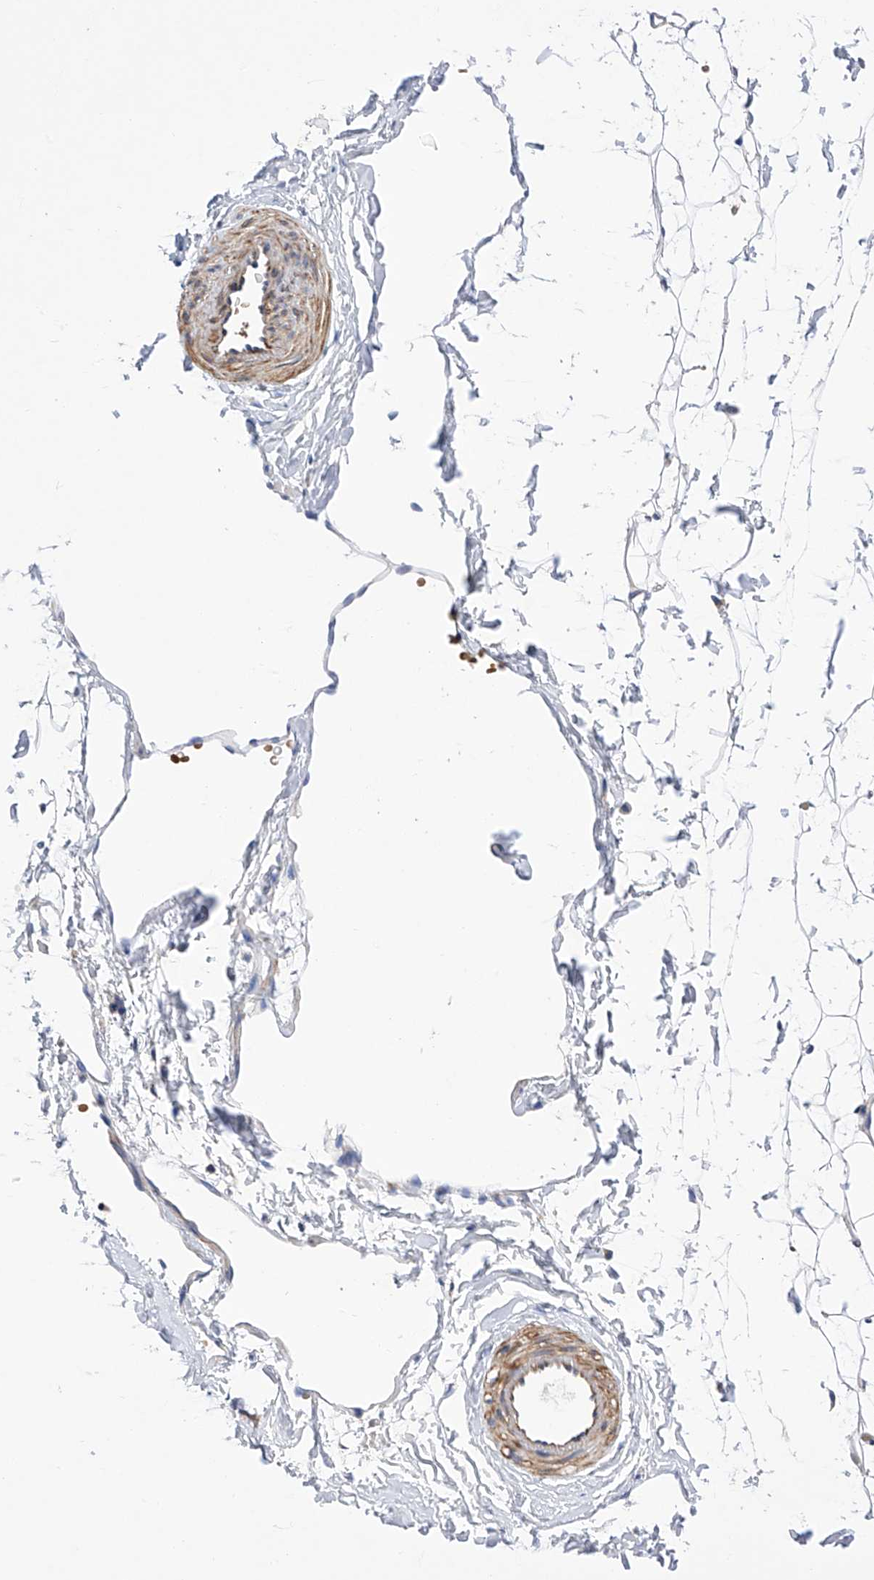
{"staining": {"intensity": "negative", "quantity": "none", "location": "none"}, "tissue": "adipose tissue", "cell_type": "Adipocytes", "image_type": "normal", "snomed": [{"axis": "morphology", "description": "Normal tissue, NOS"}, {"axis": "topography", "description": "Breast"}], "caption": "A high-resolution histopathology image shows immunohistochemistry (IHC) staining of unremarkable adipose tissue, which exhibits no significant staining in adipocytes.", "gene": "NFATC4", "patient": {"sex": "female", "age": 23}}